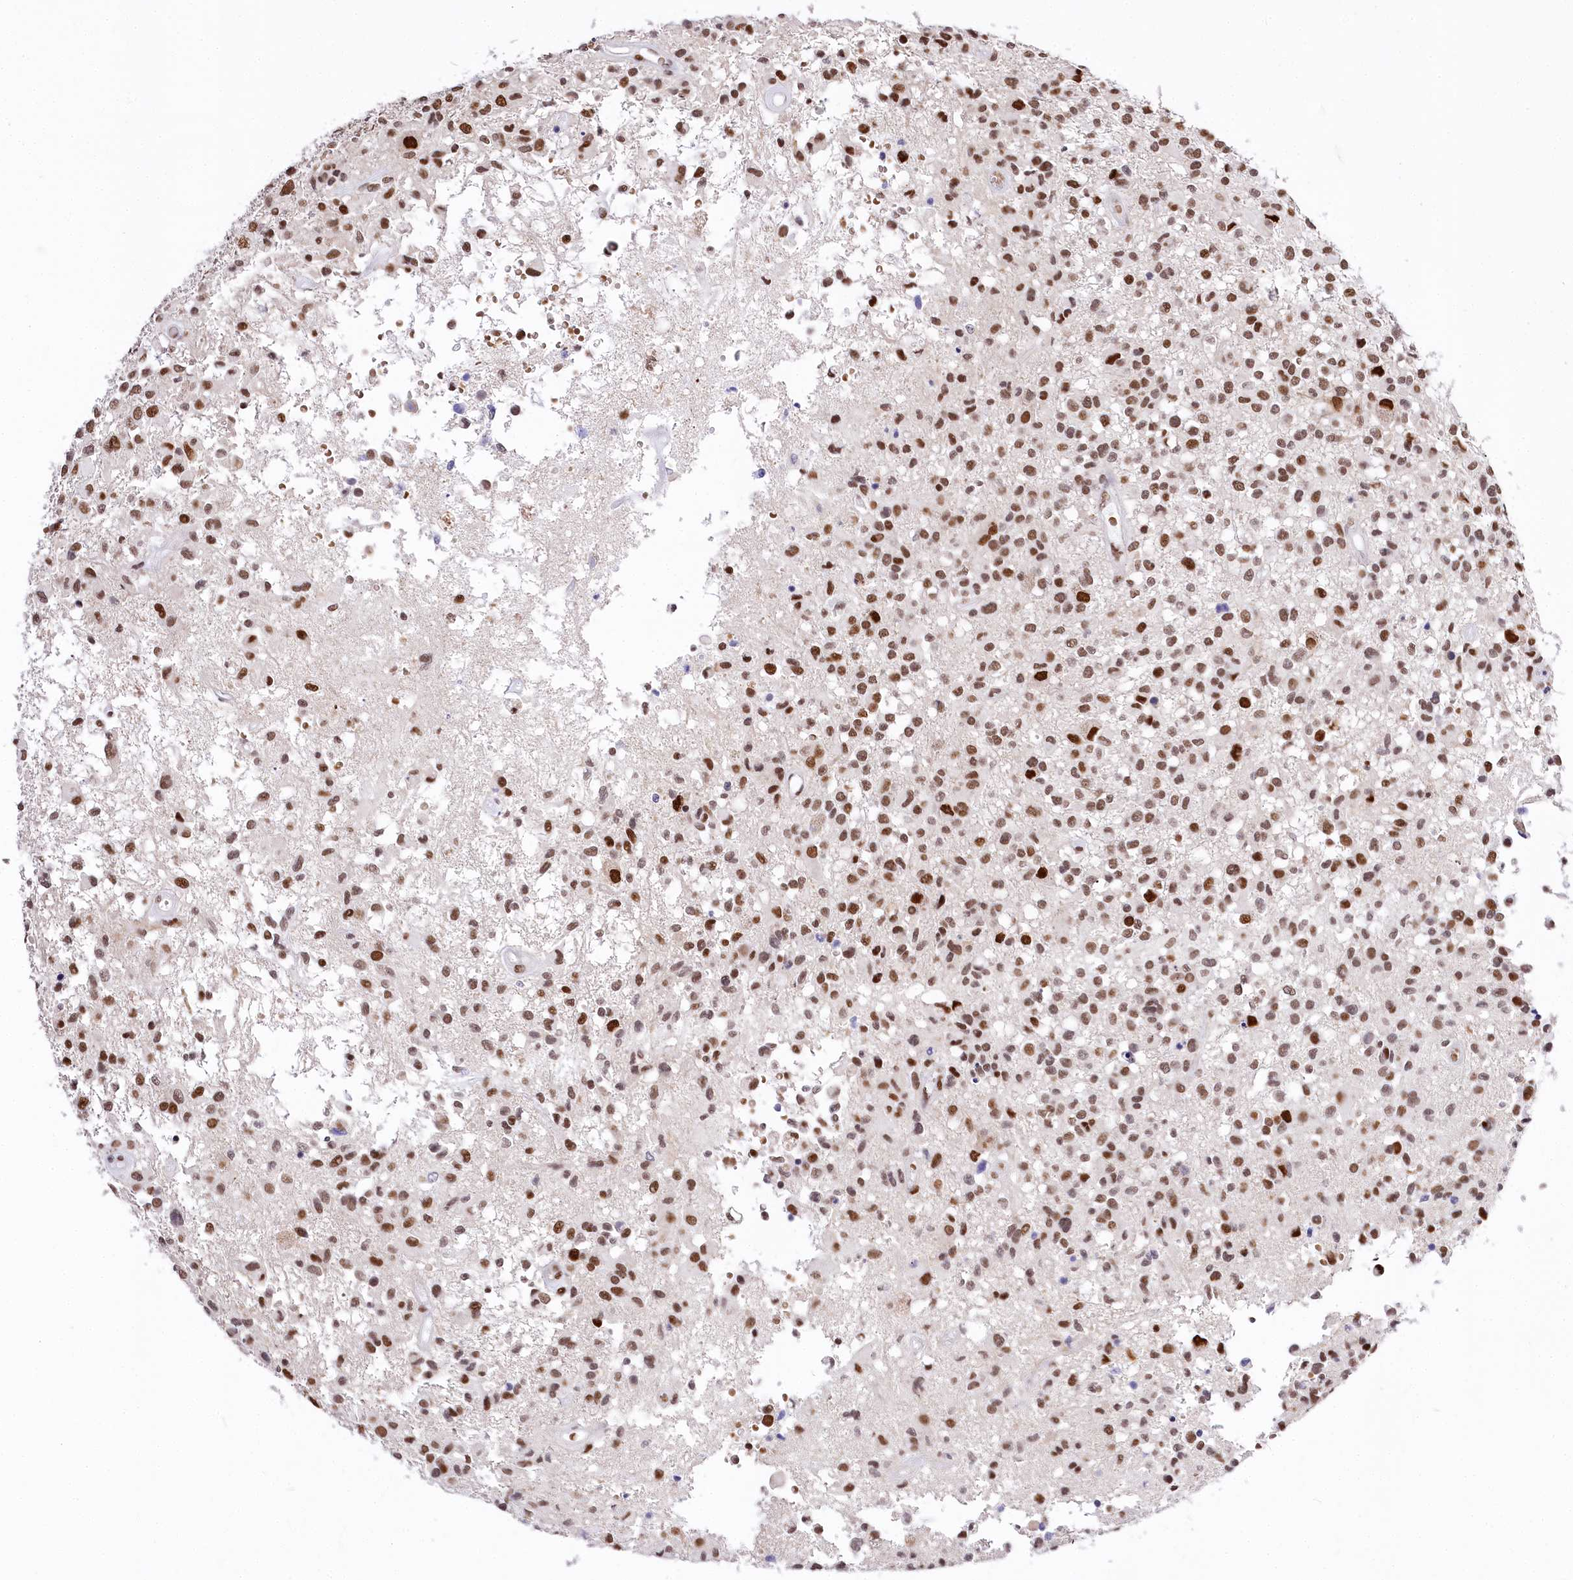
{"staining": {"intensity": "moderate", "quantity": ">75%", "location": "nuclear"}, "tissue": "glioma", "cell_type": "Tumor cells", "image_type": "cancer", "snomed": [{"axis": "morphology", "description": "Glioma, malignant, High grade"}, {"axis": "morphology", "description": "Glioblastoma, NOS"}, {"axis": "topography", "description": "Brain"}], "caption": "Tumor cells exhibit medium levels of moderate nuclear staining in approximately >75% of cells in human glioma. The staining is performed using DAB (3,3'-diaminobenzidine) brown chromogen to label protein expression. The nuclei are counter-stained blue using hematoxylin.", "gene": "POU4F3", "patient": {"sex": "male", "age": 60}}